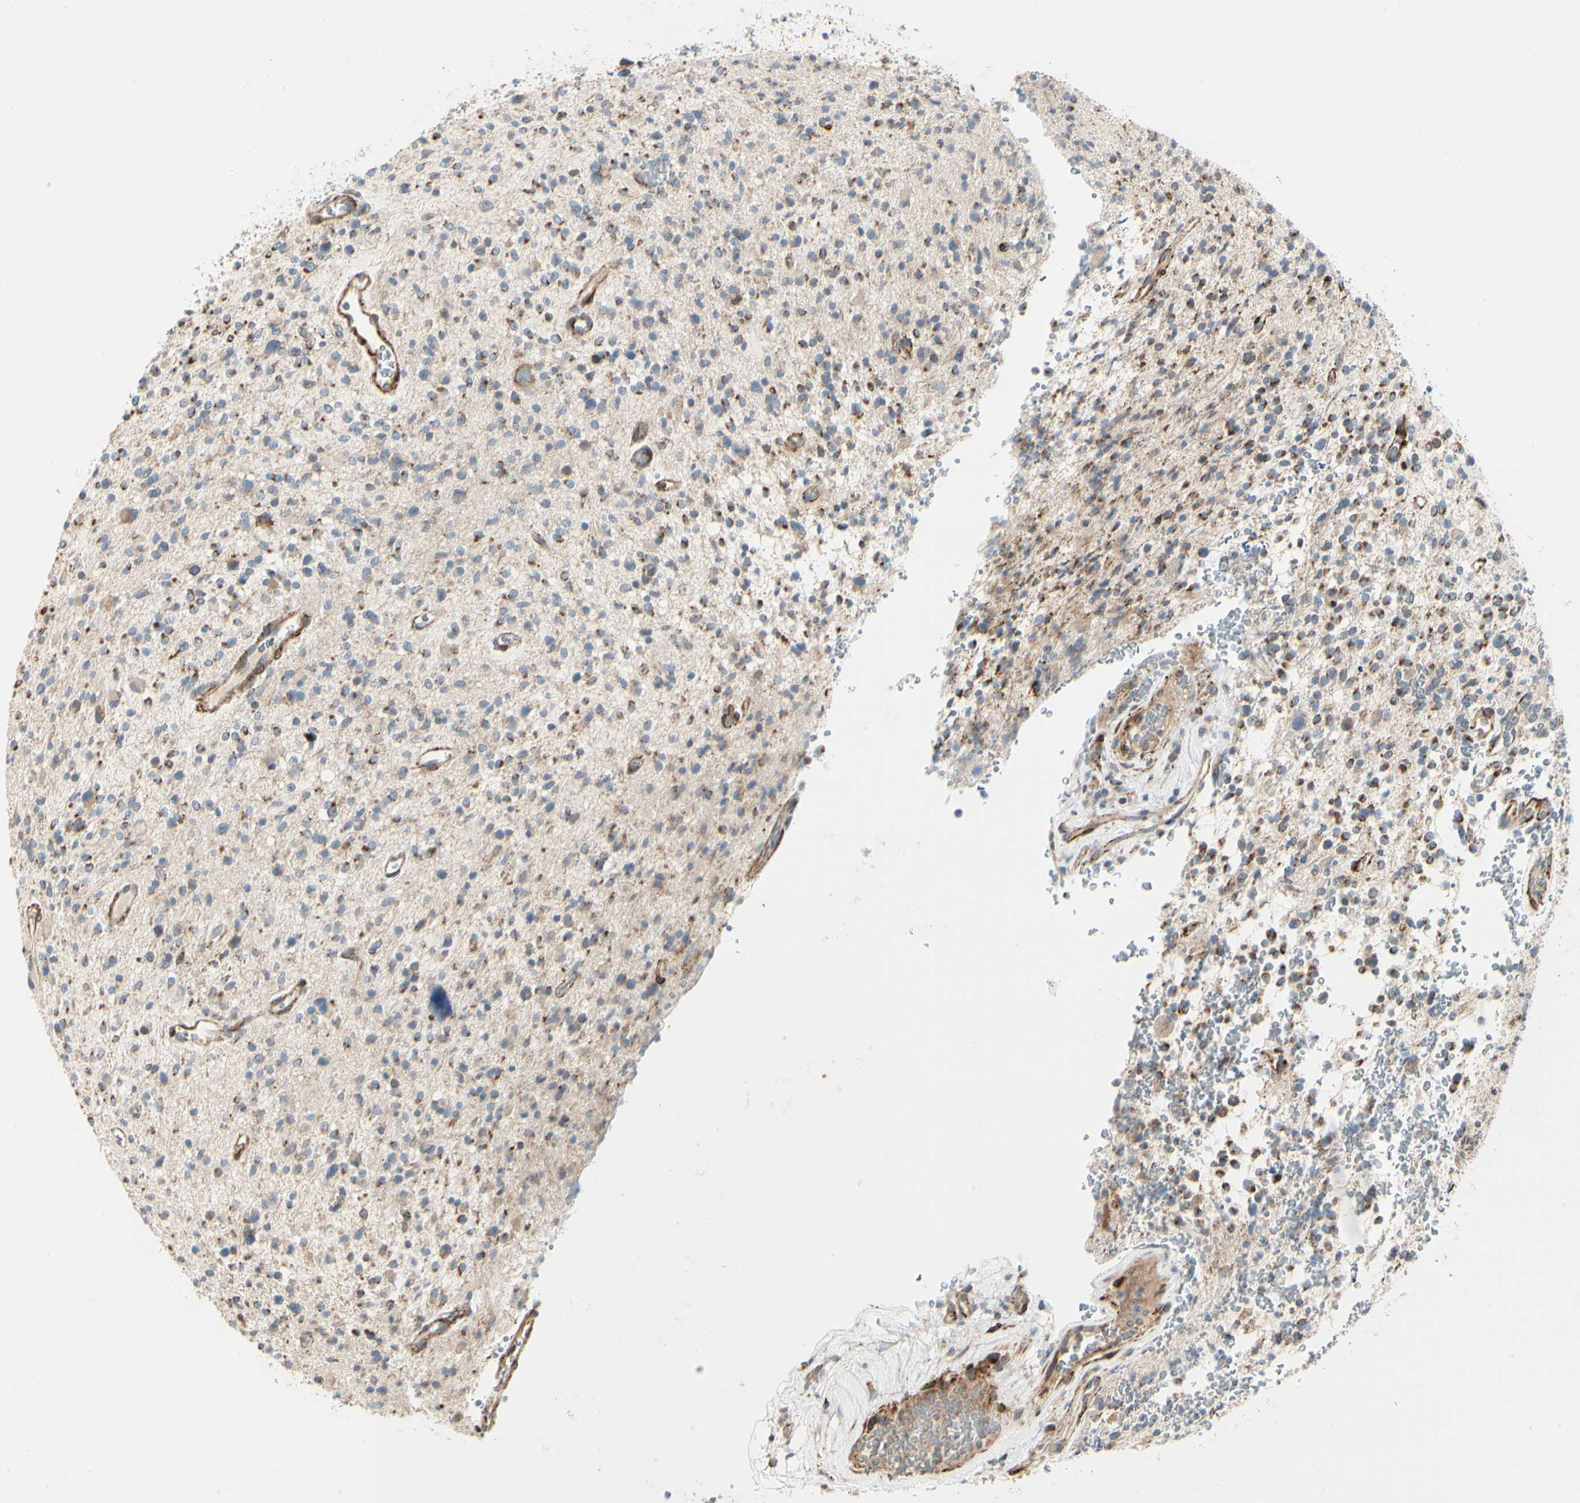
{"staining": {"intensity": "weak", "quantity": ">75%", "location": "cytoplasmic/membranous"}, "tissue": "glioma", "cell_type": "Tumor cells", "image_type": "cancer", "snomed": [{"axis": "morphology", "description": "Glioma, malignant, High grade"}, {"axis": "topography", "description": "Brain"}], "caption": "Human high-grade glioma (malignant) stained with a brown dye exhibits weak cytoplasmic/membranous positive staining in approximately >75% of tumor cells.", "gene": "MRPL9", "patient": {"sex": "male", "age": 48}}